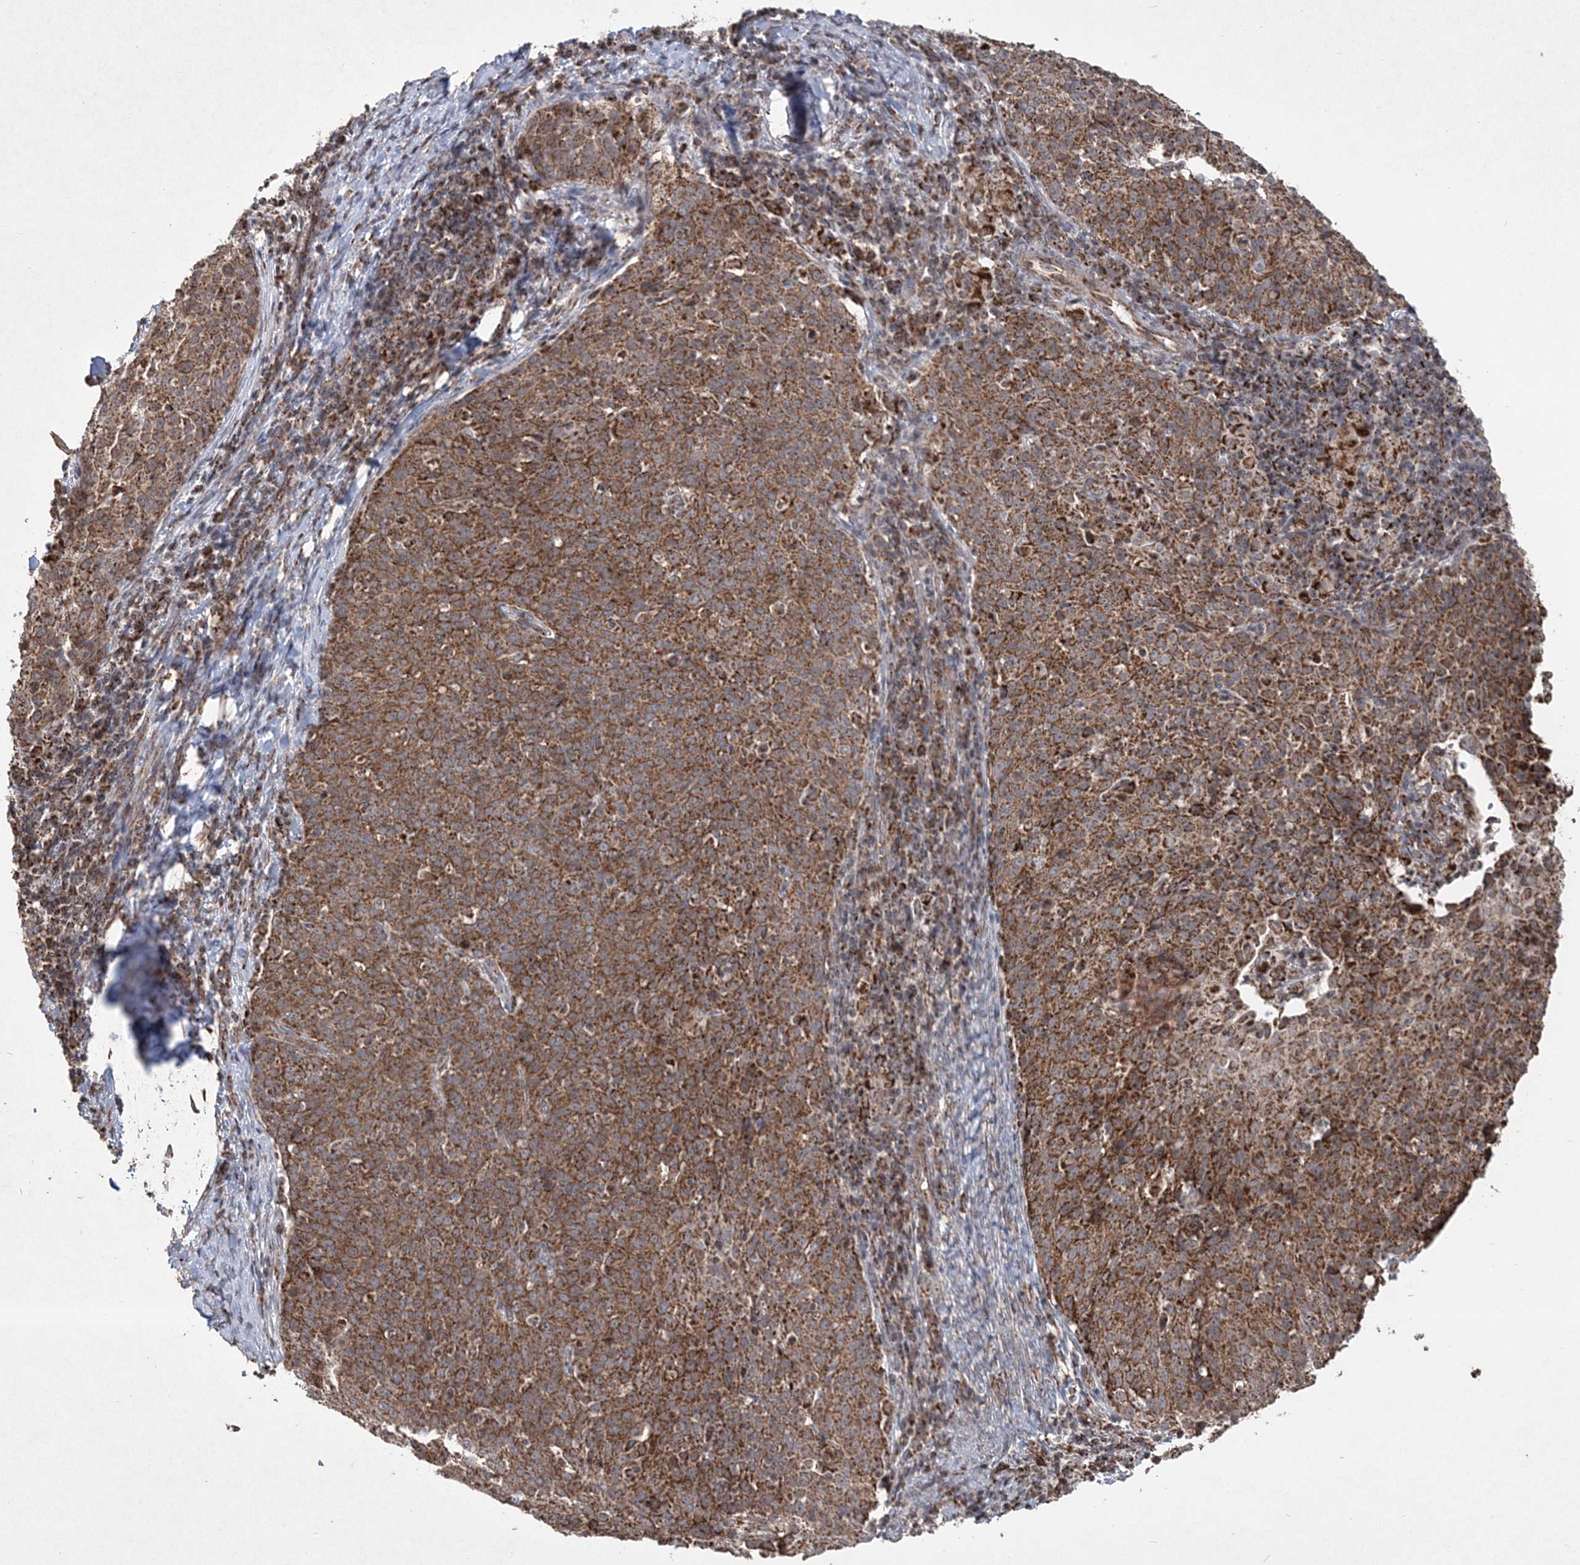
{"staining": {"intensity": "strong", "quantity": ">75%", "location": "cytoplasmic/membranous"}, "tissue": "cervical cancer", "cell_type": "Tumor cells", "image_type": "cancer", "snomed": [{"axis": "morphology", "description": "Squamous cell carcinoma, NOS"}, {"axis": "topography", "description": "Cervix"}], "caption": "Squamous cell carcinoma (cervical) stained with DAB (3,3'-diaminobenzidine) immunohistochemistry demonstrates high levels of strong cytoplasmic/membranous expression in approximately >75% of tumor cells.", "gene": "LRPPRC", "patient": {"sex": "female", "age": 38}}